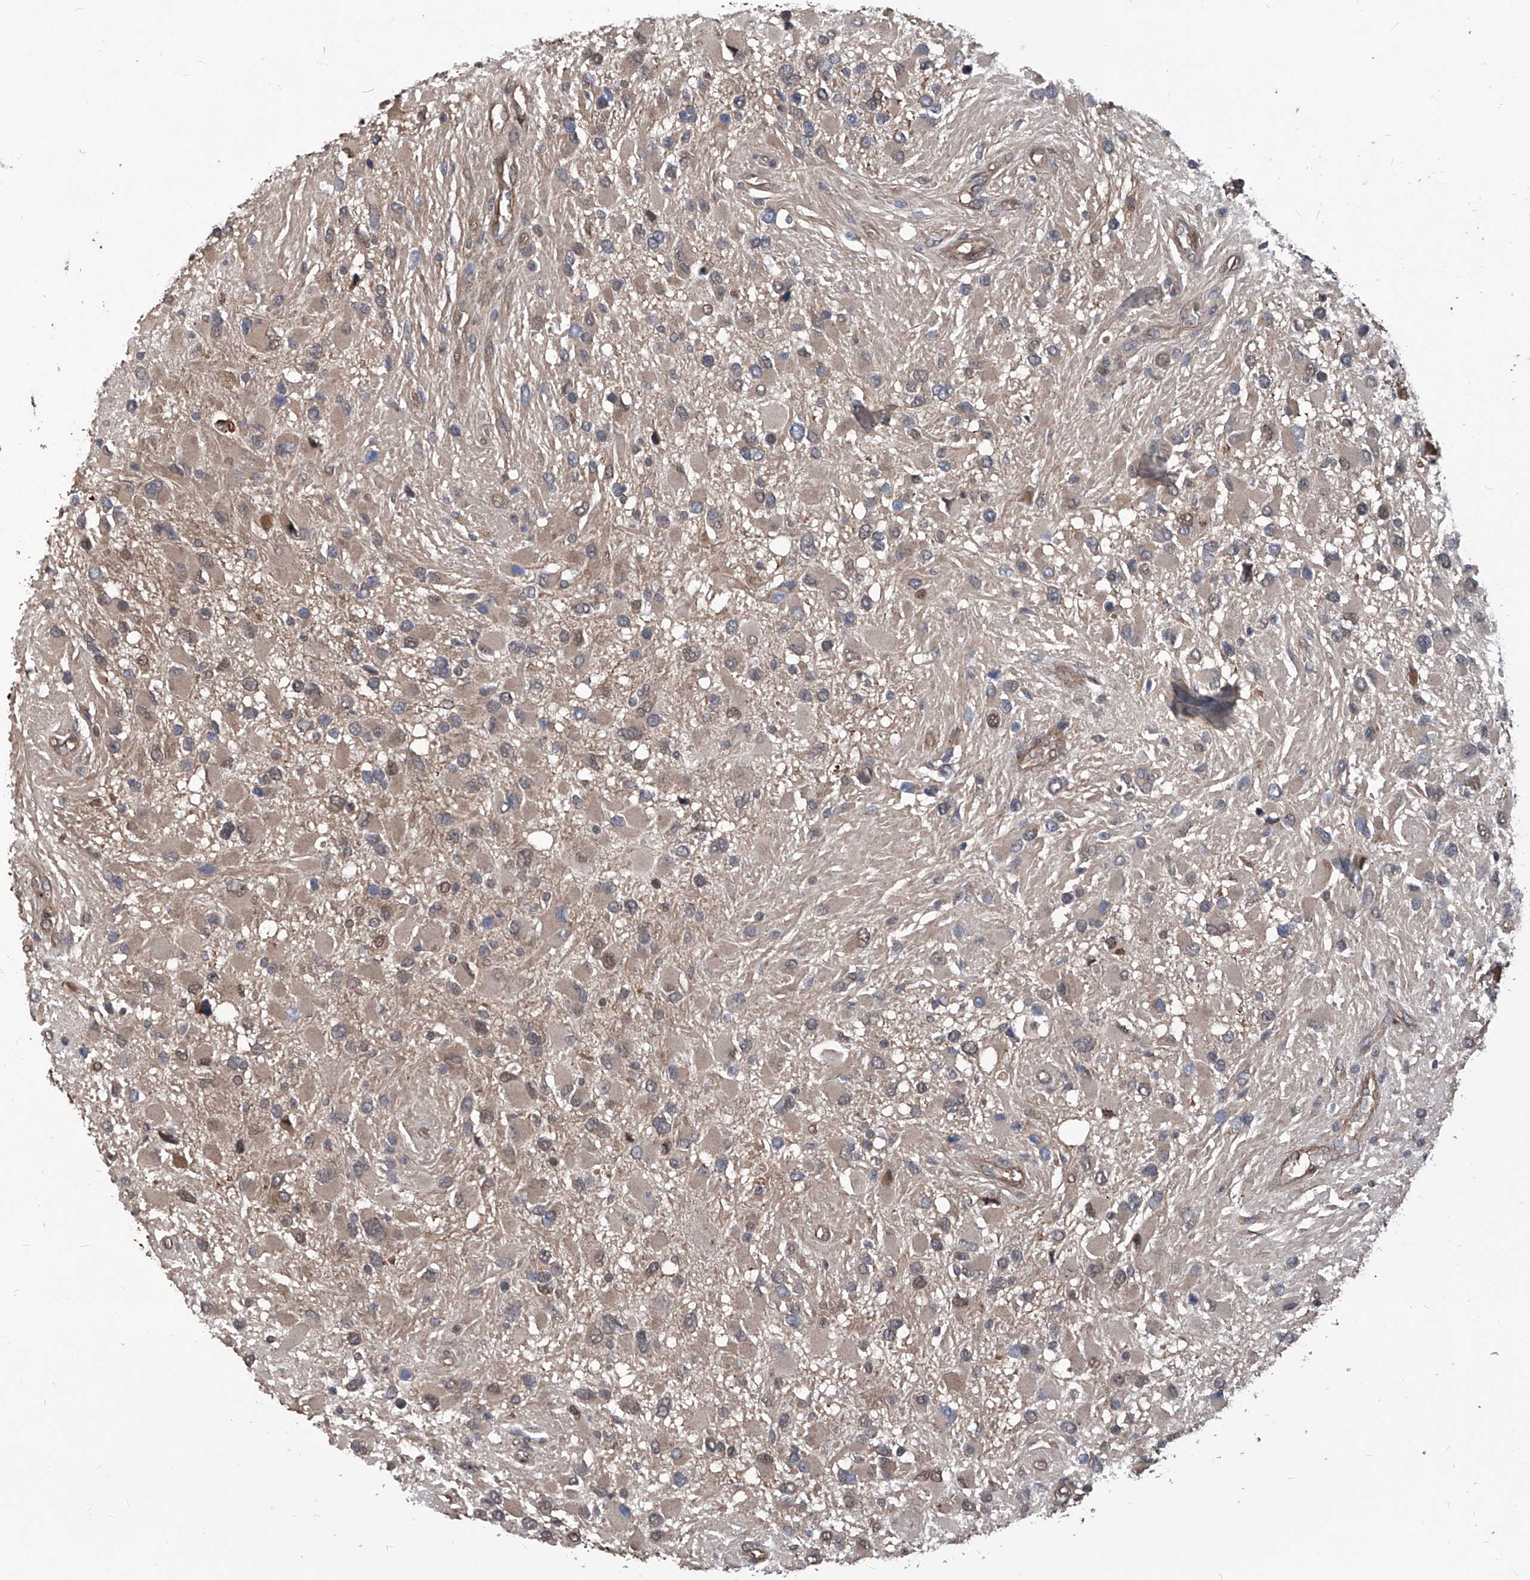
{"staining": {"intensity": "weak", "quantity": "<25%", "location": "nuclear"}, "tissue": "glioma", "cell_type": "Tumor cells", "image_type": "cancer", "snomed": [{"axis": "morphology", "description": "Glioma, malignant, High grade"}, {"axis": "topography", "description": "Brain"}], "caption": "Immunohistochemistry (IHC) of human high-grade glioma (malignant) exhibits no positivity in tumor cells. The staining is performed using DAB (3,3'-diaminobenzidine) brown chromogen with nuclei counter-stained in using hematoxylin.", "gene": "PSMB1", "patient": {"sex": "male", "age": 53}}